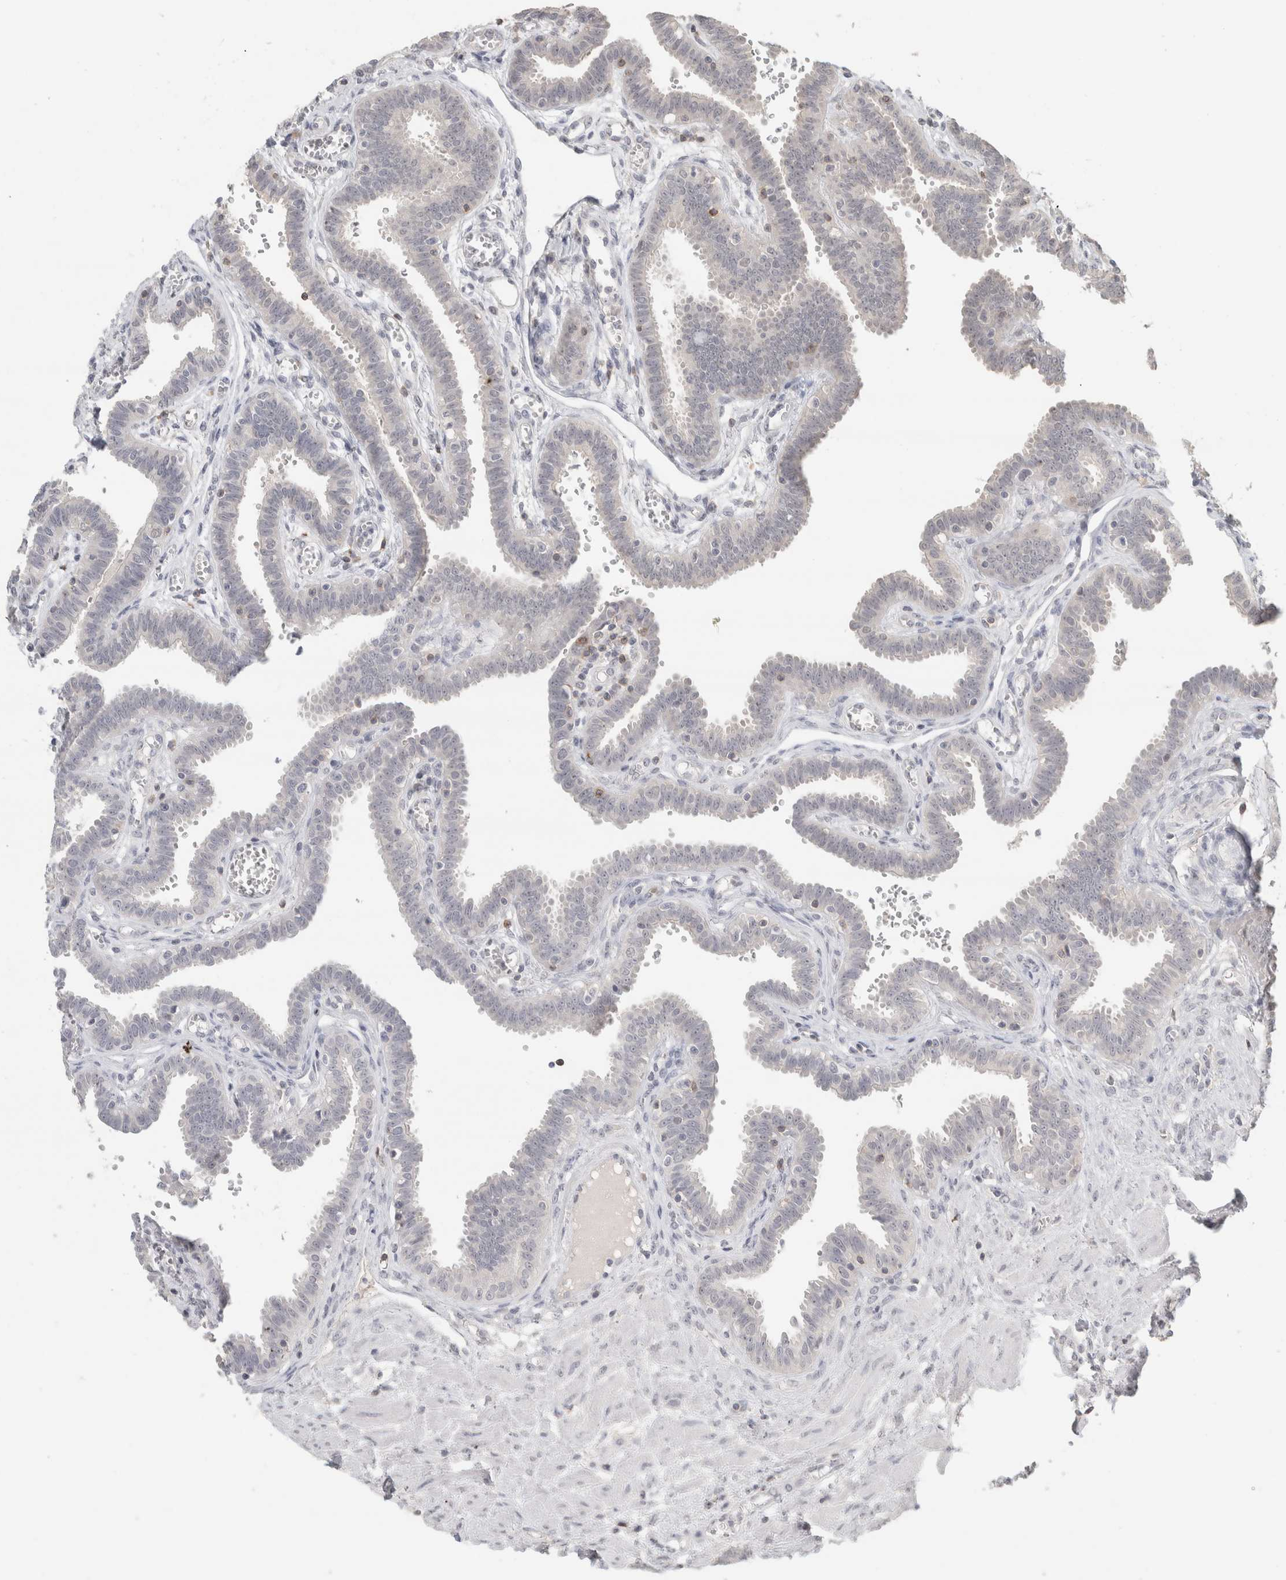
{"staining": {"intensity": "negative", "quantity": "none", "location": "none"}, "tissue": "fallopian tube", "cell_type": "Glandular cells", "image_type": "normal", "snomed": [{"axis": "morphology", "description": "Normal tissue, NOS"}, {"axis": "topography", "description": "Fallopian tube"}], "caption": "The immunohistochemistry (IHC) histopathology image has no significant positivity in glandular cells of fallopian tube. (Stains: DAB immunohistochemistry (IHC) with hematoxylin counter stain, Microscopy: brightfield microscopy at high magnification).", "gene": "TRAT1", "patient": {"sex": "female", "age": 32}}